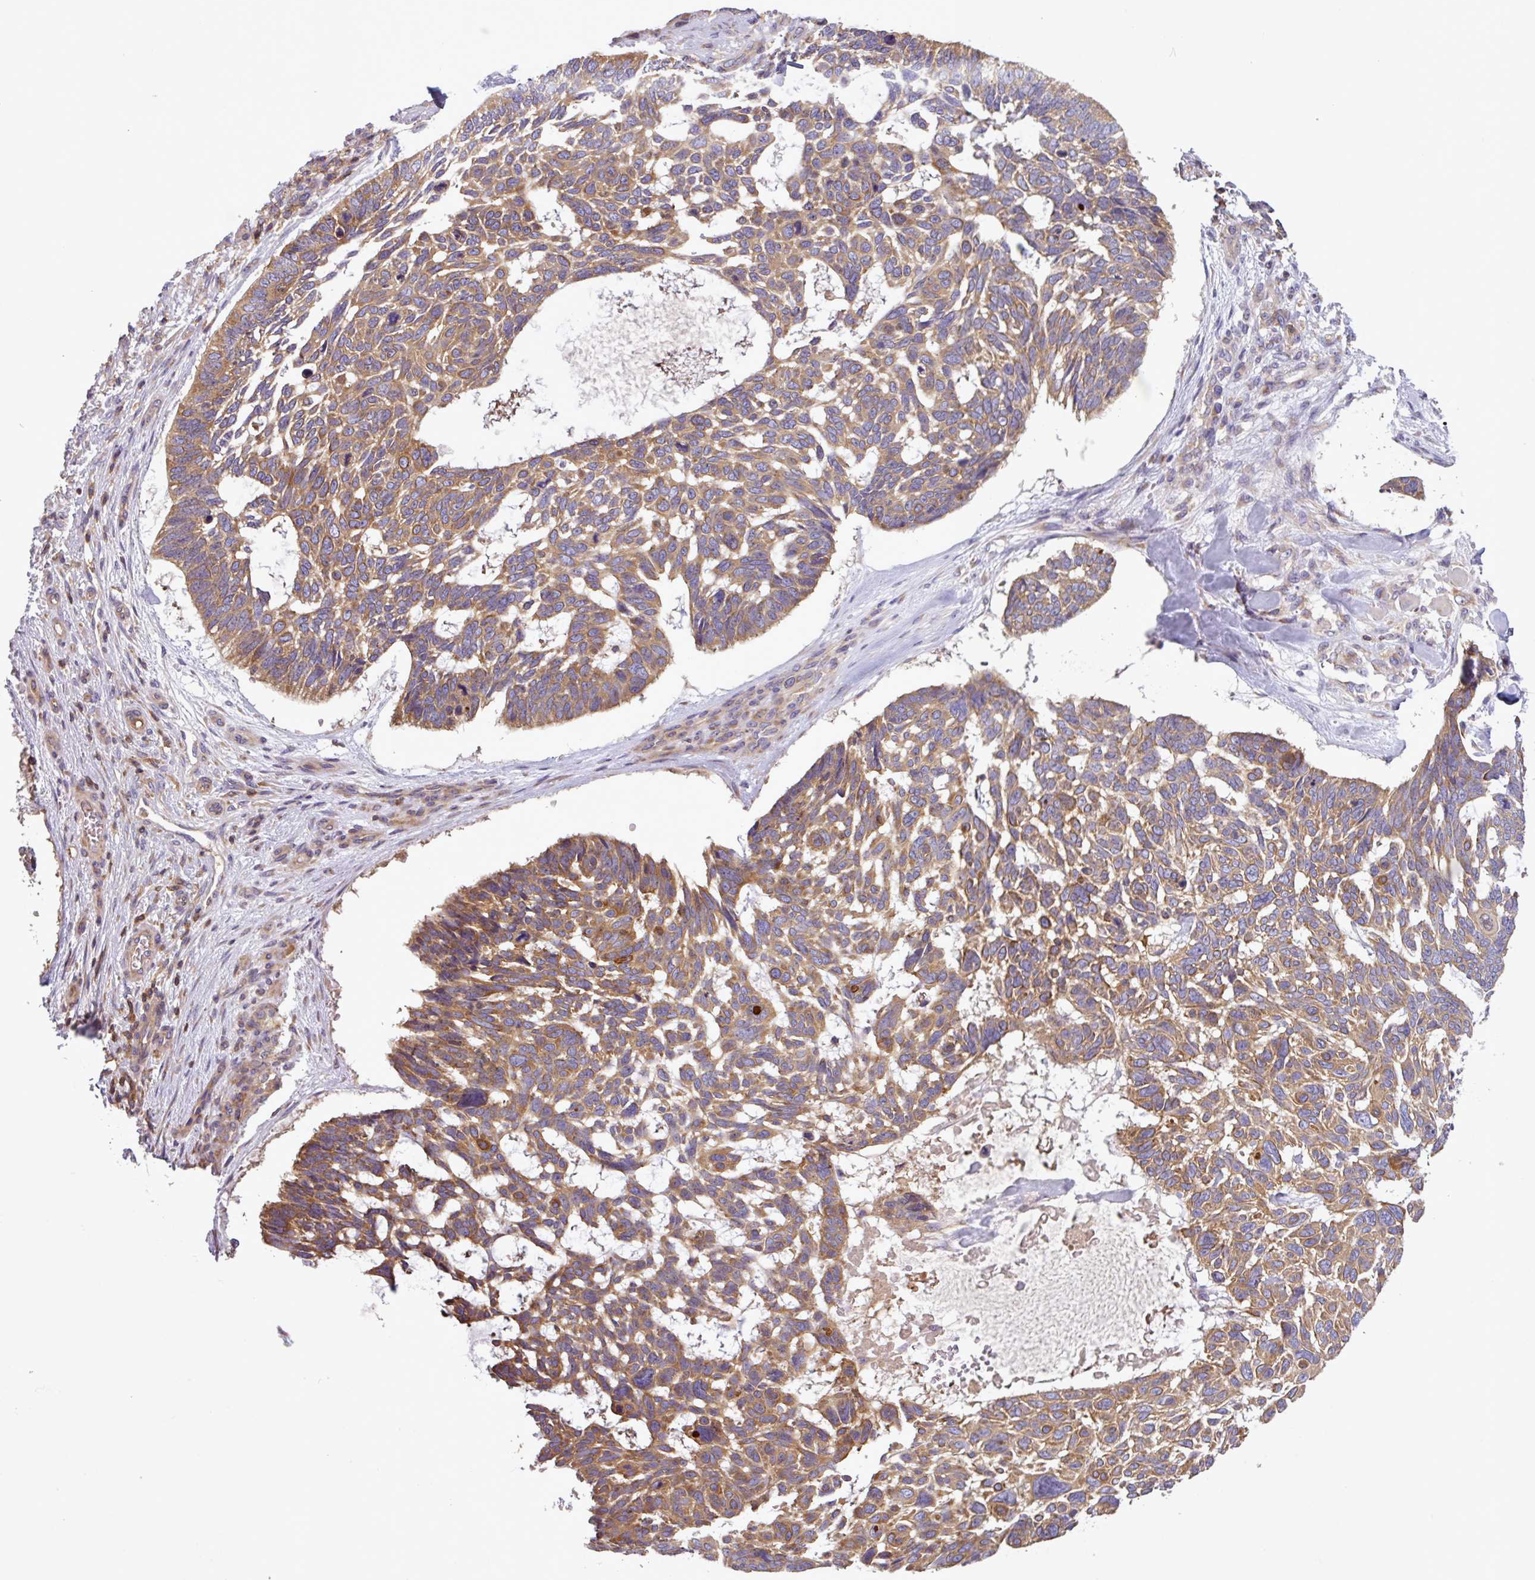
{"staining": {"intensity": "moderate", "quantity": ">75%", "location": "cytoplasmic/membranous"}, "tissue": "skin cancer", "cell_type": "Tumor cells", "image_type": "cancer", "snomed": [{"axis": "morphology", "description": "Basal cell carcinoma"}, {"axis": "topography", "description": "Skin"}], "caption": "Human skin basal cell carcinoma stained with a brown dye demonstrates moderate cytoplasmic/membranous positive positivity in about >75% of tumor cells.", "gene": "LRRC74B", "patient": {"sex": "male", "age": 88}}